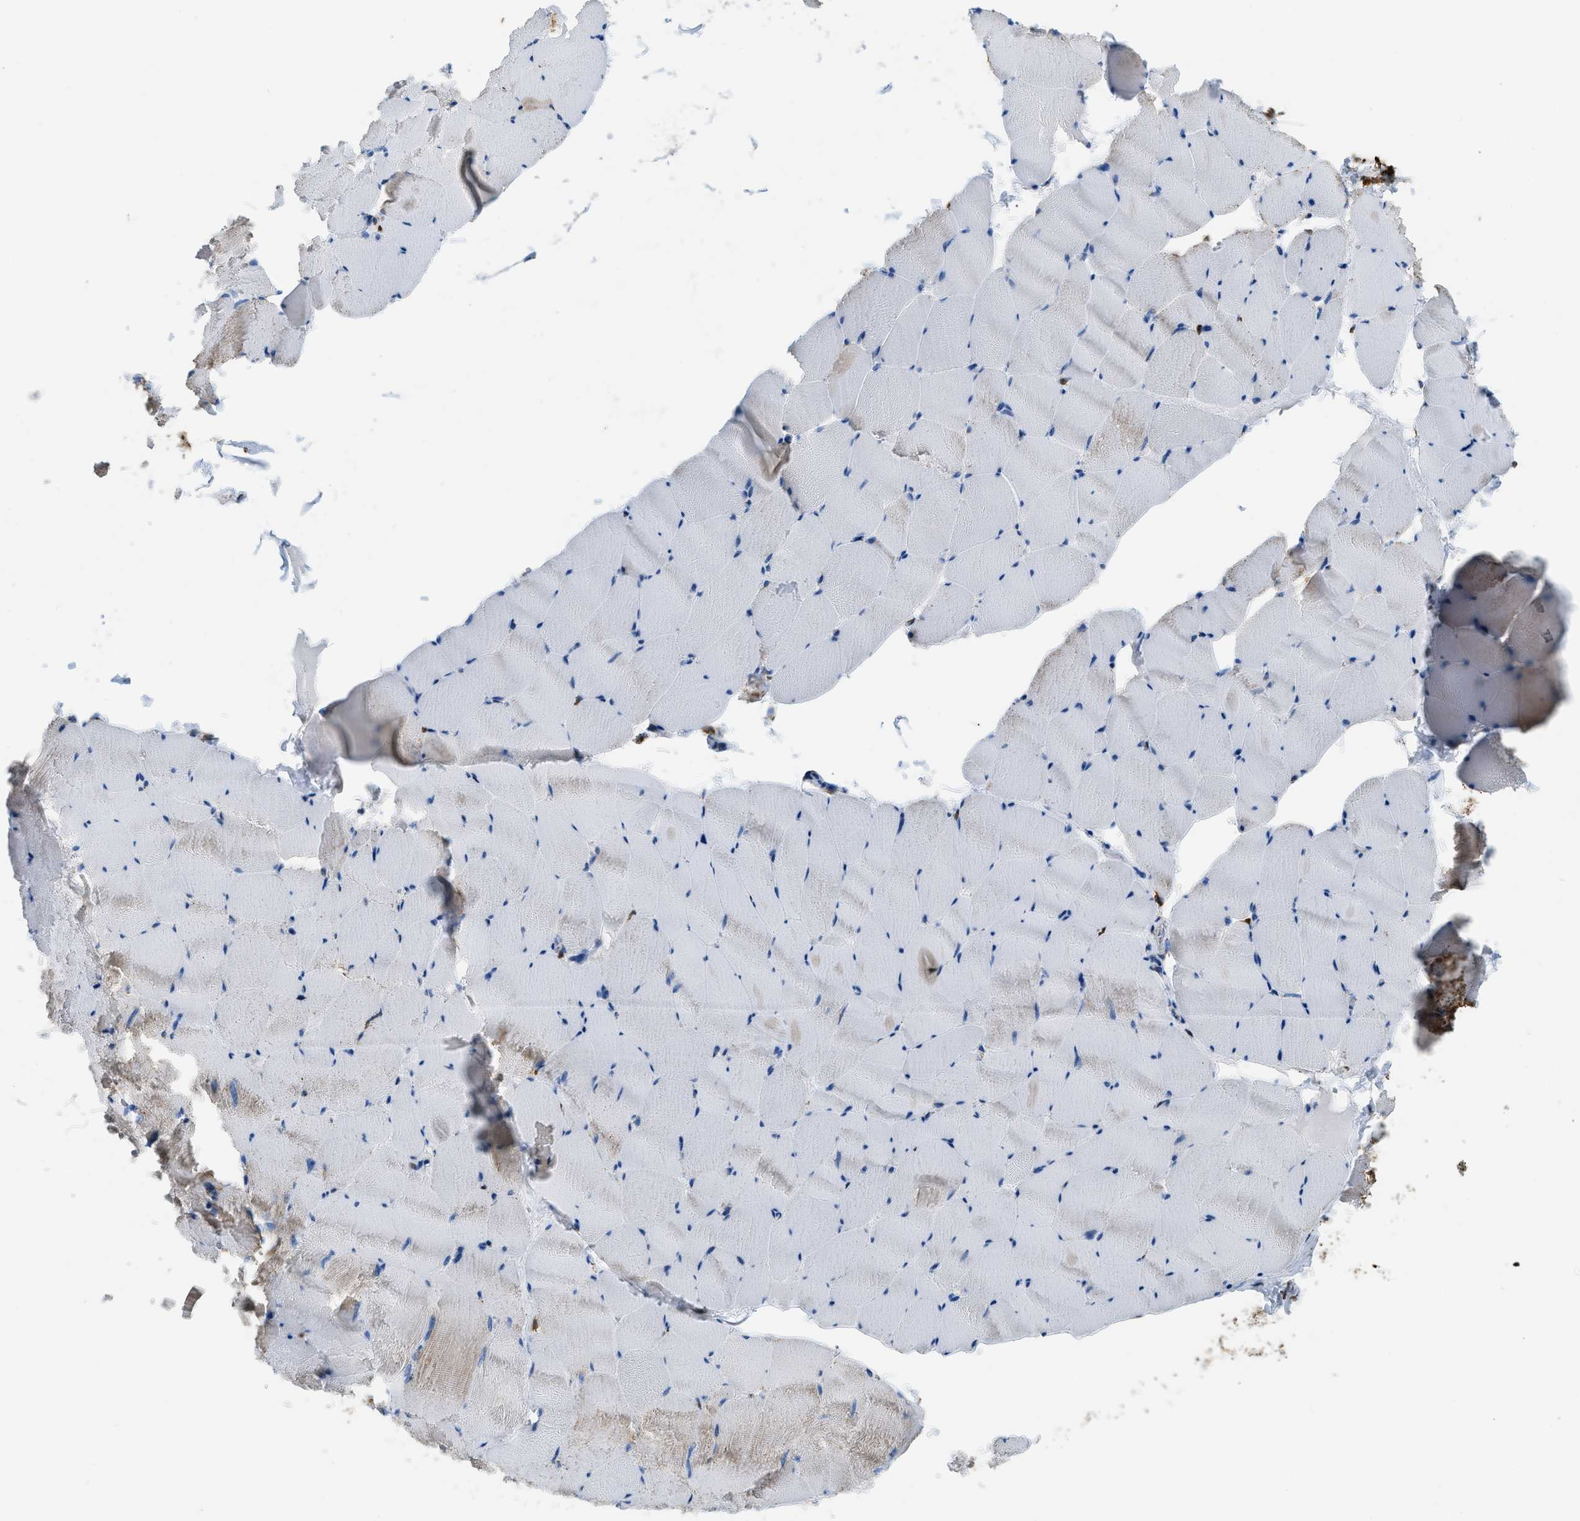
{"staining": {"intensity": "moderate", "quantity": "25%-75%", "location": "cytoplasmic/membranous"}, "tissue": "skeletal muscle", "cell_type": "Myocytes", "image_type": "normal", "snomed": [{"axis": "morphology", "description": "Normal tissue, NOS"}, {"axis": "topography", "description": "Skeletal muscle"}], "caption": "The histopathology image displays staining of benign skeletal muscle, revealing moderate cytoplasmic/membranous protein staining (brown color) within myocytes.", "gene": "ETFB", "patient": {"sex": "male", "age": 62}}